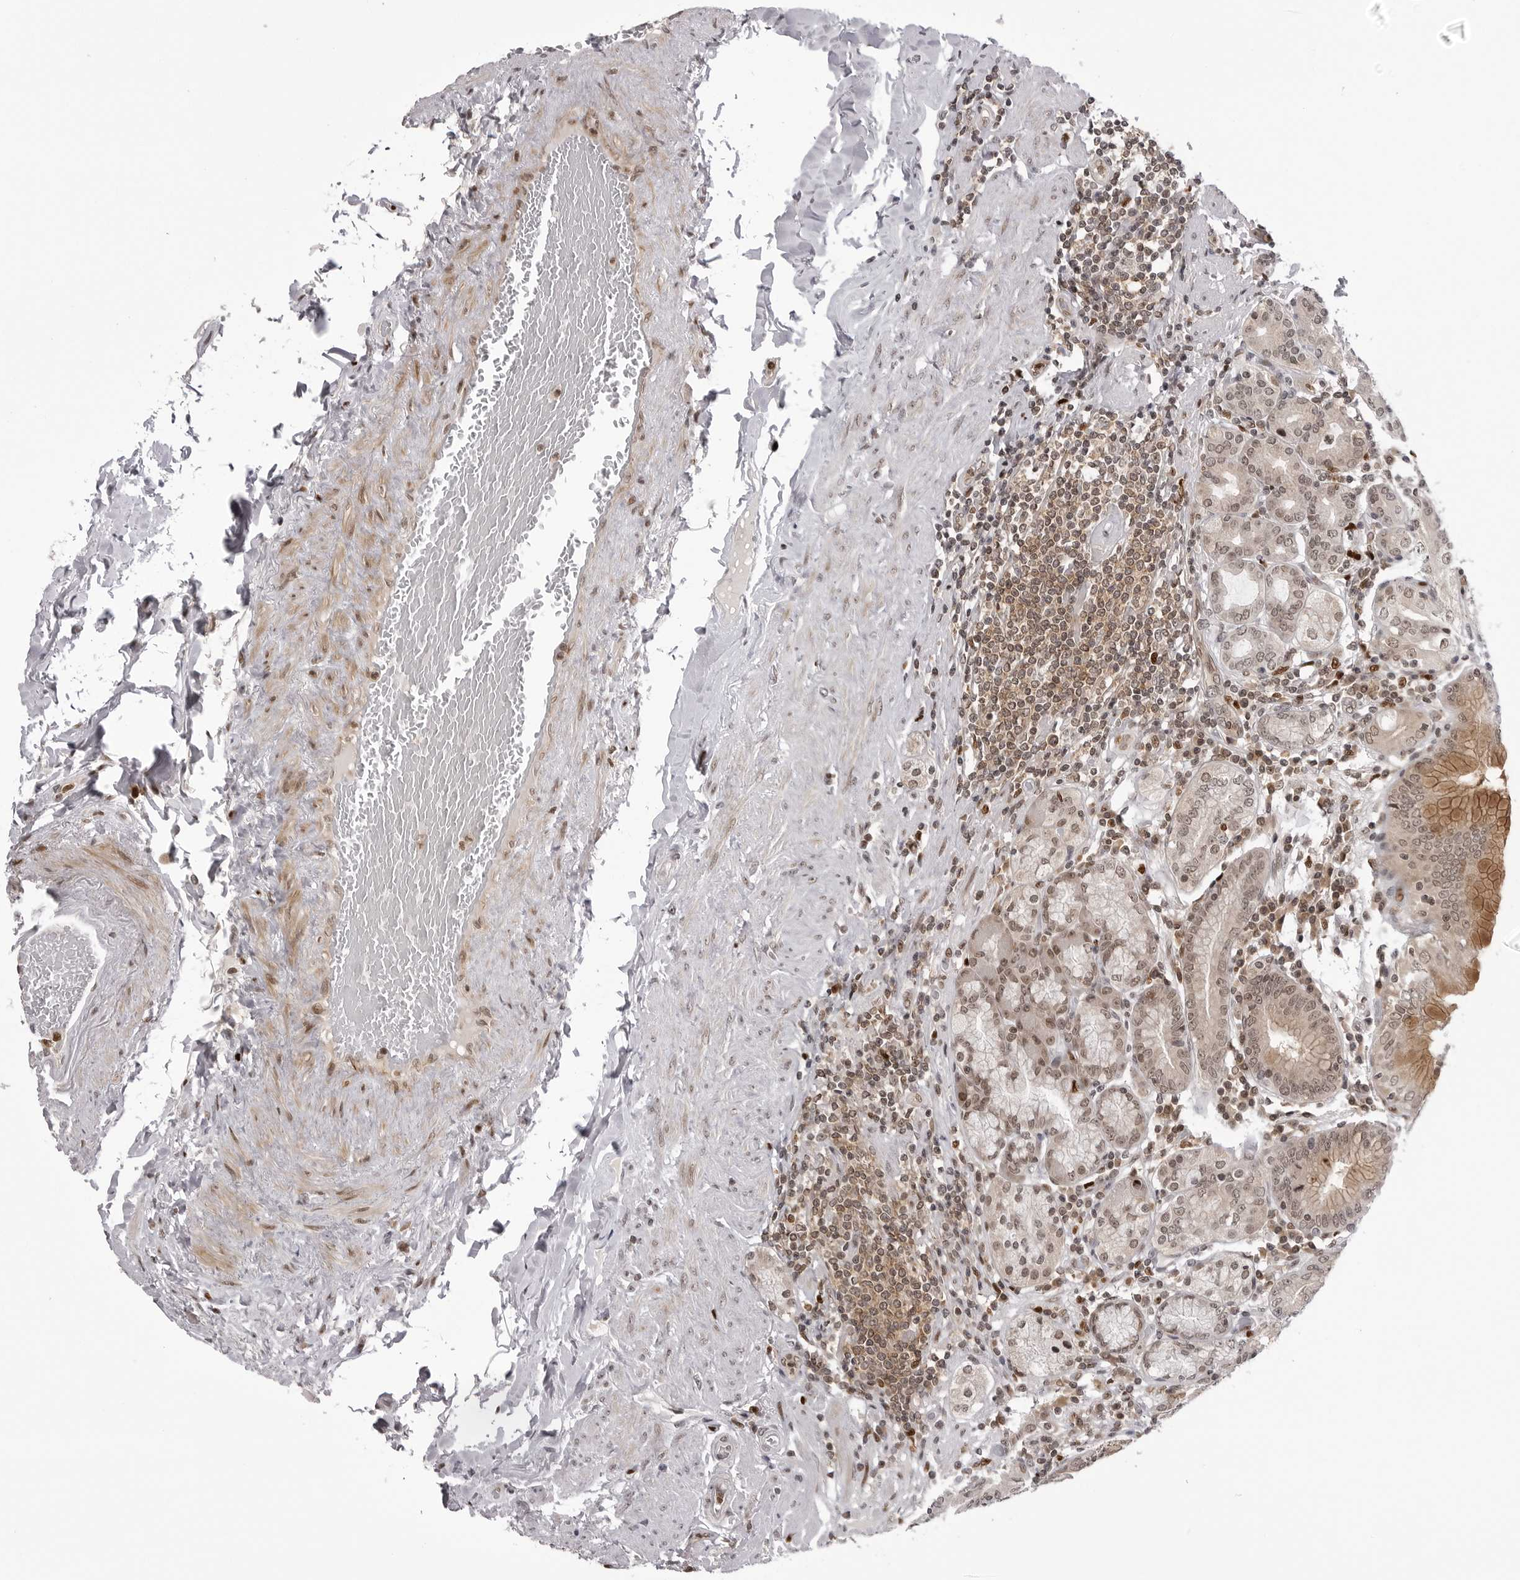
{"staining": {"intensity": "moderate", "quantity": ">75%", "location": "cytoplasmic/membranous,nuclear"}, "tissue": "stomach", "cell_type": "Glandular cells", "image_type": "normal", "snomed": [{"axis": "morphology", "description": "Normal tissue, NOS"}, {"axis": "topography", "description": "Stomach, lower"}], "caption": "Stomach stained for a protein (brown) reveals moderate cytoplasmic/membranous,nuclear positive expression in about >75% of glandular cells.", "gene": "PTK2B", "patient": {"sex": "female", "age": 76}}